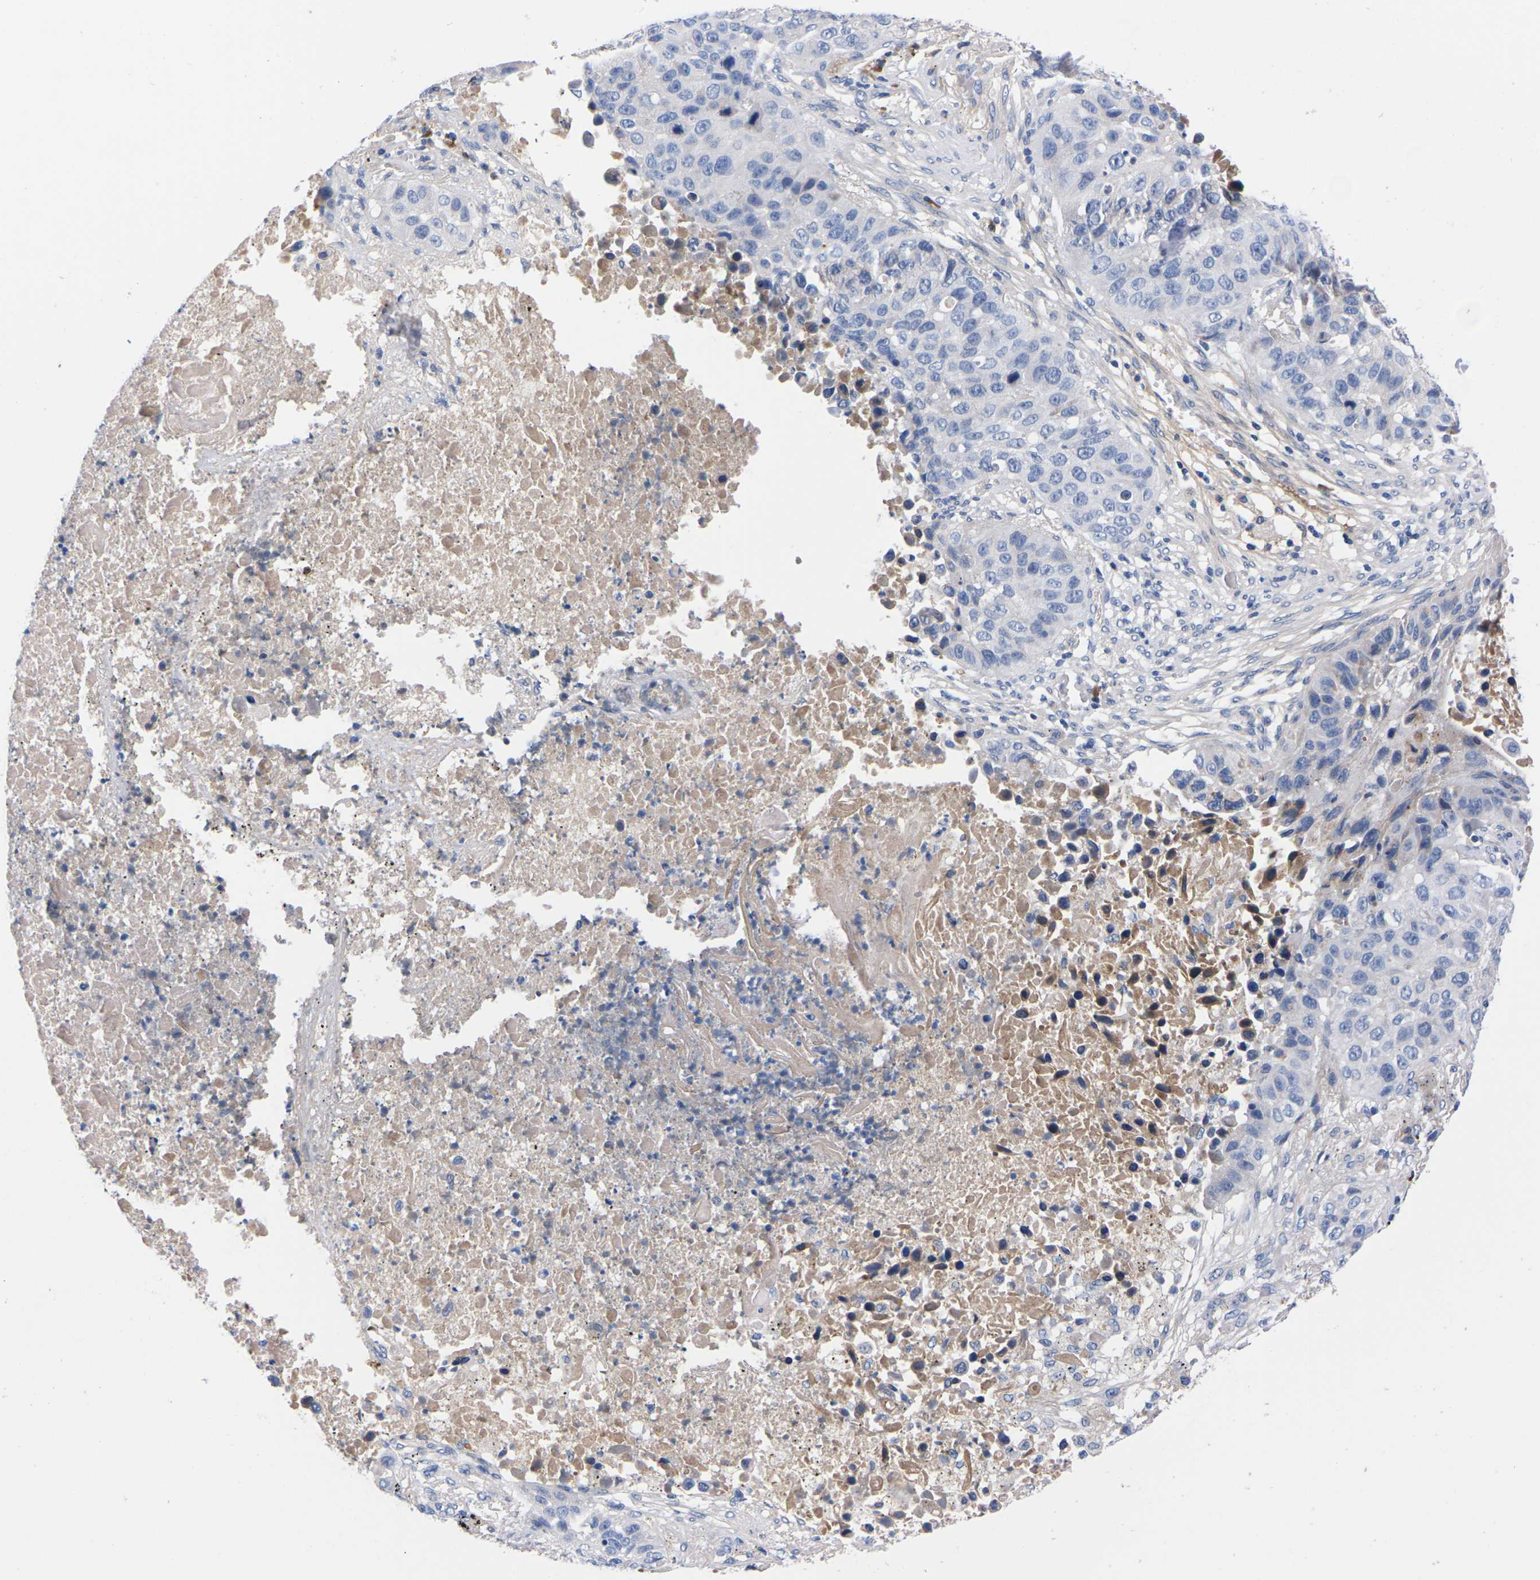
{"staining": {"intensity": "negative", "quantity": "none", "location": "none"}, "tissue": "lung cancer", "cell_type": "Tumor cells", "image_type": "cancer", "snomed": [{"axis": "morphology", "description": "Squamous cell carcinoma, NOS"}, {"axis": "topography", "description": "Lung"}], "caption": "Lung squamous cell carcinoma stained for a protein using immunohistochemistry shows no positivity tumor cells.", "gene": "FAM210A", "patient": {"sex": "male", "age": 57}}